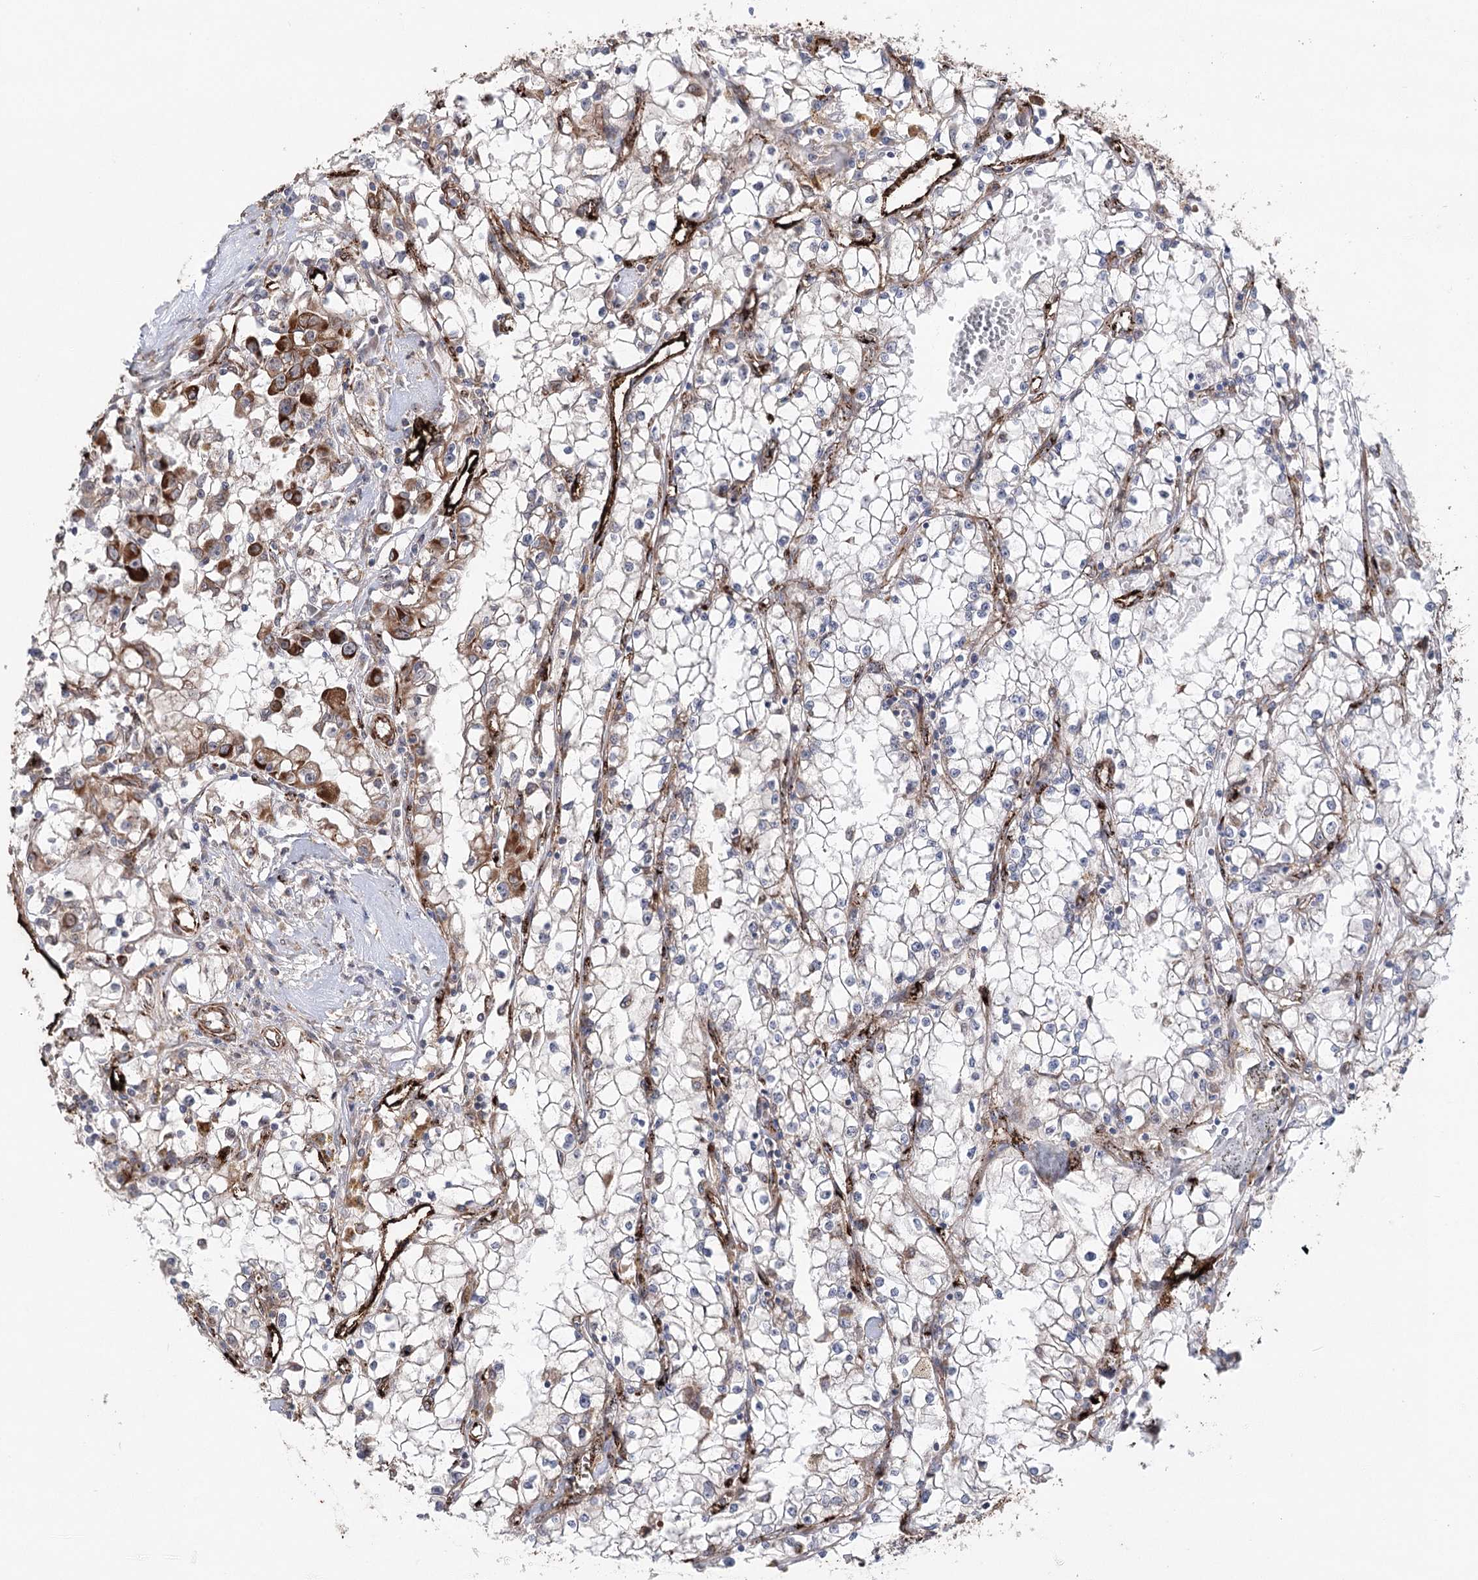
{"staining": {"intensity": "weak", "quantity": "<25%", "location": "cytoplasmic/membranous"}, "tissue": "renal cancer", "cell_type": "Tumor cells", "image_type": "cancer", "snomed": [{"axis": "morphology", "description": "Adenocarcinoma, NOS"}, {"axis": "topography", "description": "Kidney"}], "caption": "Tumor cells are negative for protein expression in human renal cancer (adenocarcinoma).", "gene": "MIB1", "patient": {"sex": "male", "age": 56}}